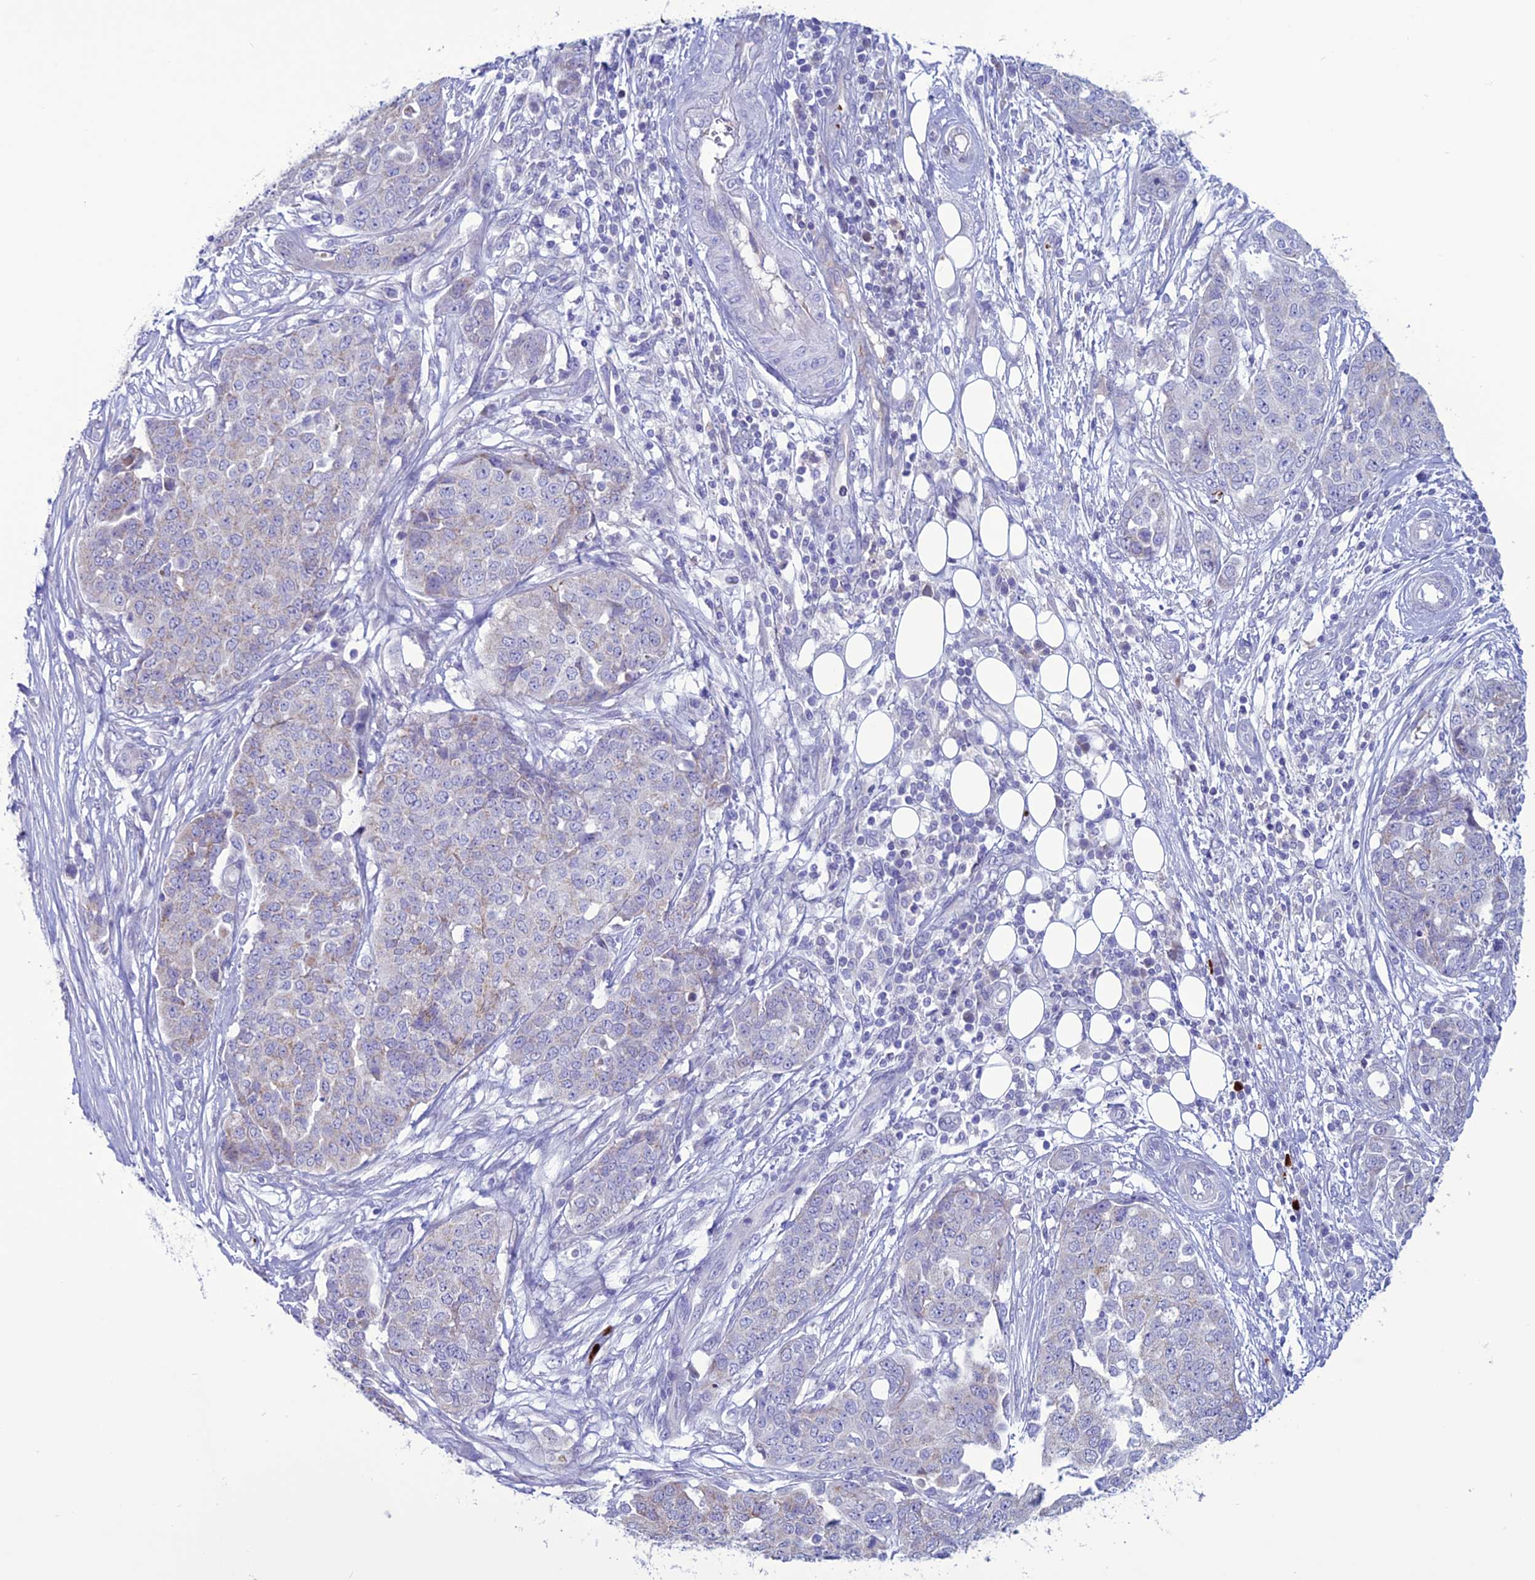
{"staining": {"intensity": "weak", "quantity": "<25%", "location": "cytoplasmic/membranous"}, "tissue": "ovarian cancer", "cell_type": "Tumor cells", "image_type": "cancer", "snomed": [{"axis": "morphology", "description": "Cystadenocarcinoma, serous, NOS"}, {"axis": "topography", "description": "Soft tissue"}, {"axis": "topography", "description": "Ovary"}], "caption": "Immunohistochemical staining of ovarian serous cystadenocarcinoma demonstrates no significant expression in tumor cells.", "gene": "C21orf140", "patient": {"sex": "female", "age": 57}}